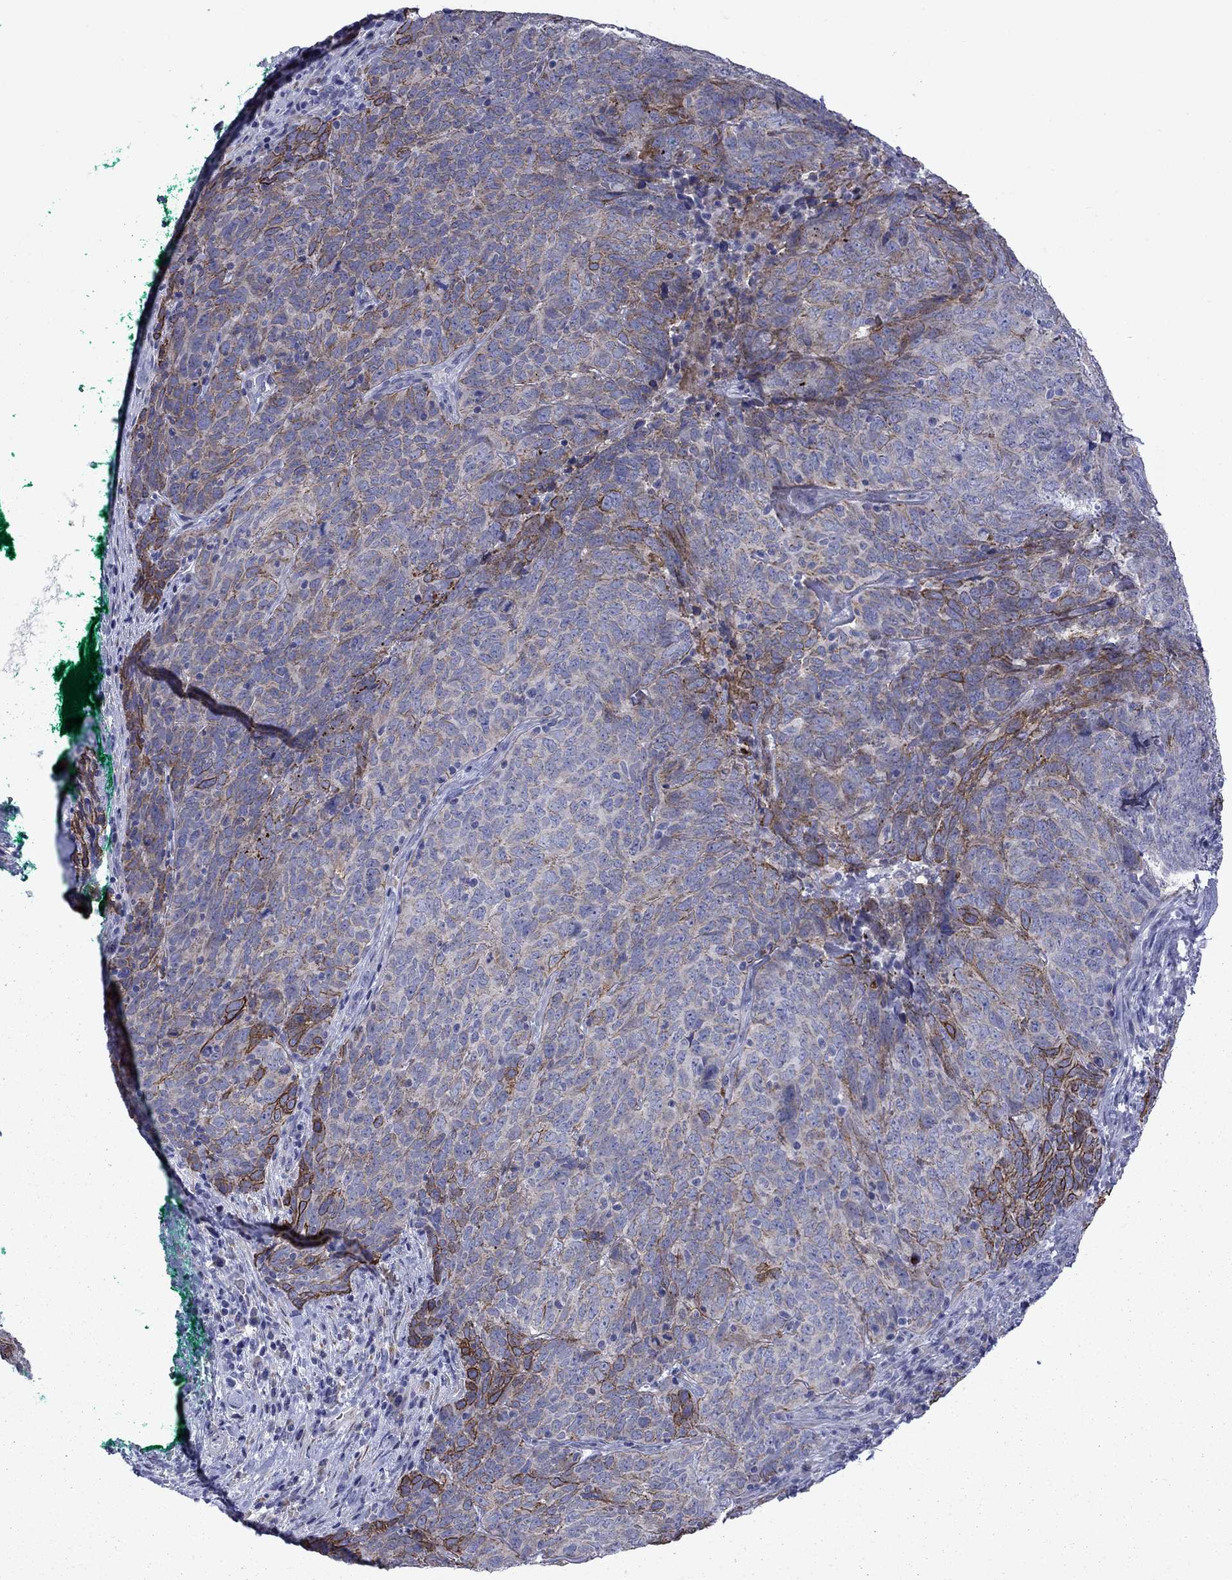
{"staining": {"intensity": "strong", "quantity": "<25%", "location": "cytoplasmic/membranous,nuclear"}, "tissue": "skin cancer", "cell_type": "Tumor cells", "image_type": "cancer", "snomed": [{"axis": "morphology", "description": "Squamous cell carcinoma, NOS"}, {"axis": "topography", "description": "Skin"}, {"axis": "topography", "description": "Anal"}], "caption": "Immunohistochemistry photomicrograph of human squamous cell carcinoma (skin) stained for a protein (brown), which displays medium levels of strong cytoplasmic/membranous and nuclear staining in approximately <25% of tumor cells.", "gene": "TMPRSS11A", "patient": {"sex": "female", "age": 51}}